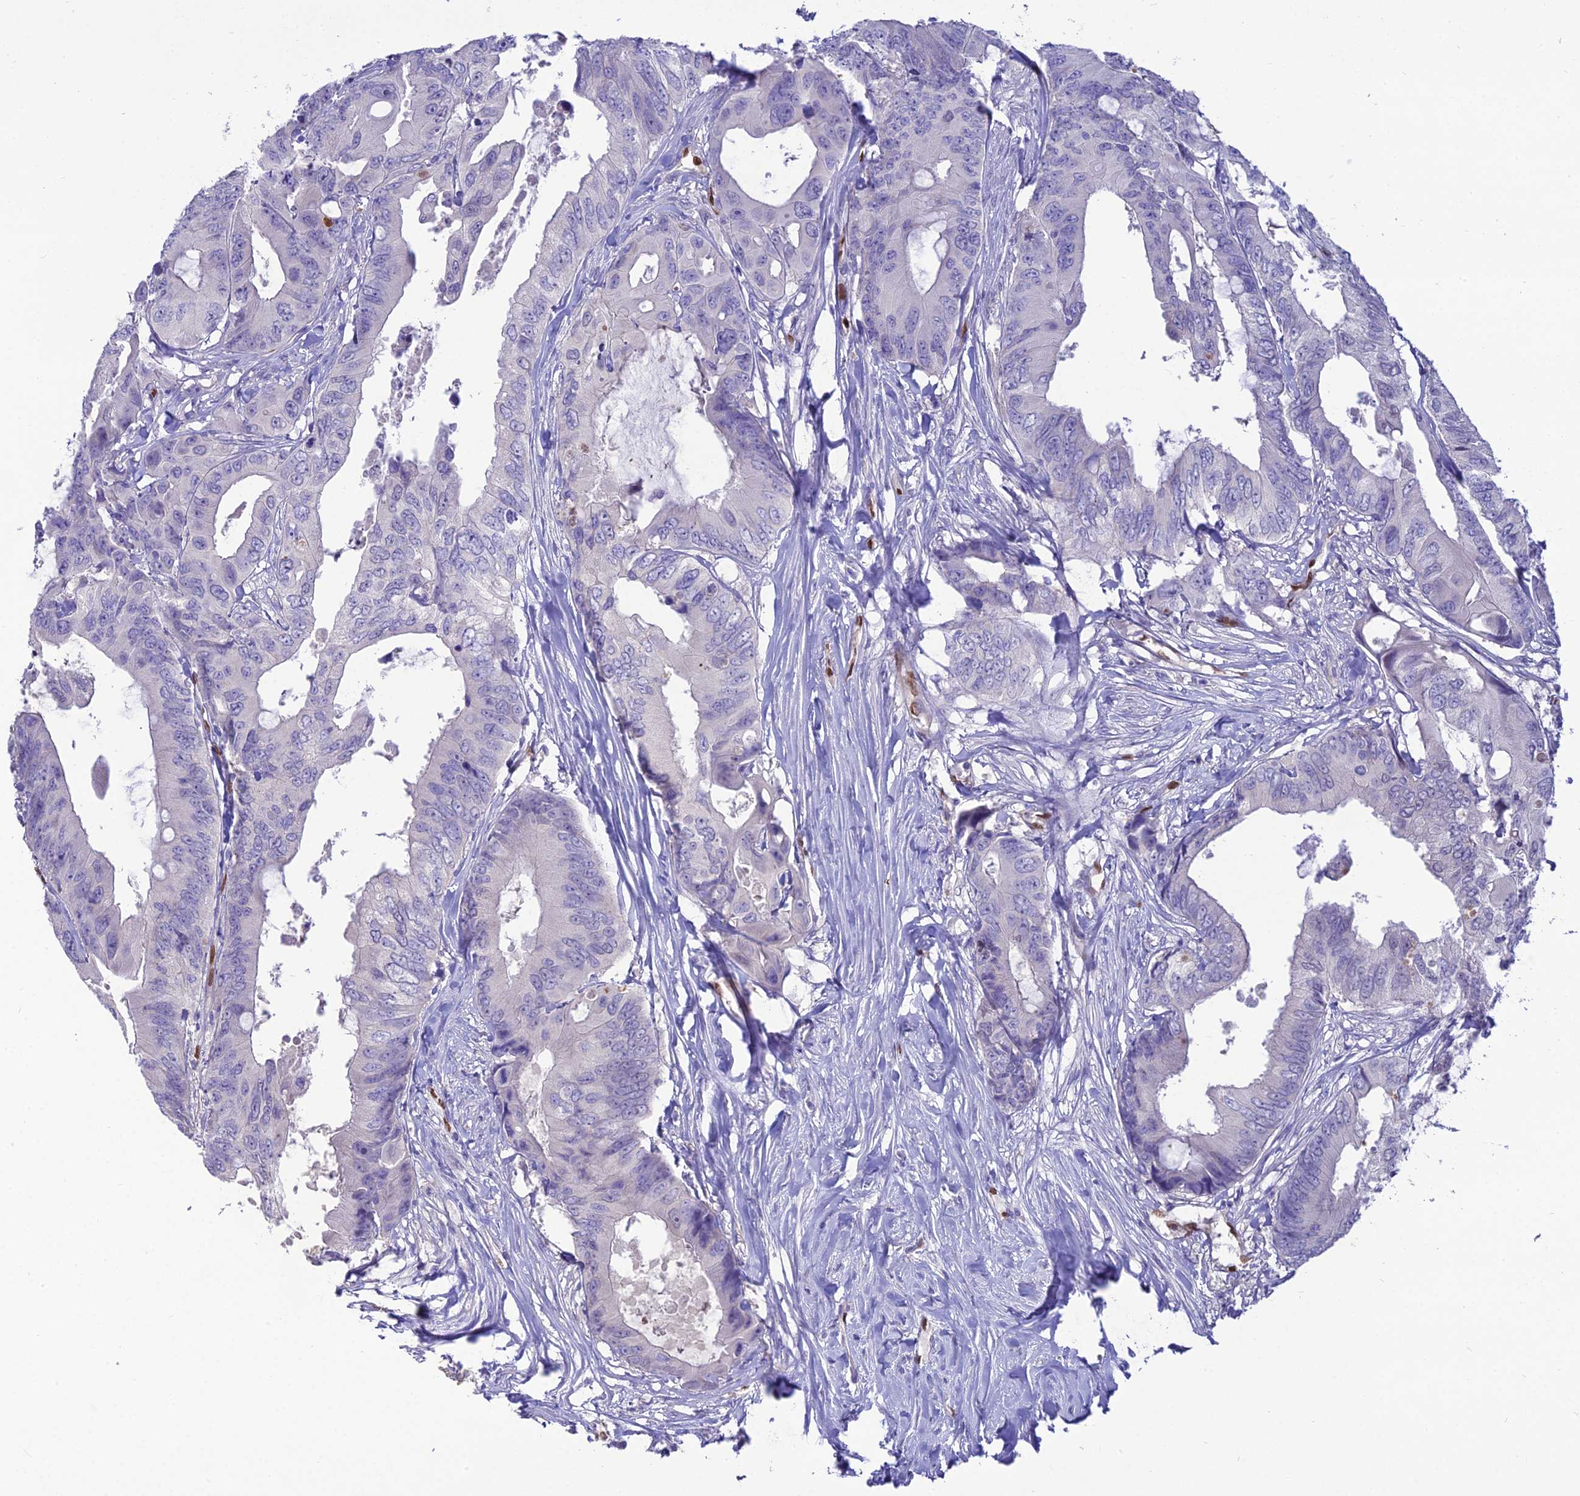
{"staining": {"intensity": "negative", "quantity": "none", "location": "none"}, "tissue": "colorectal cancer", "cell_type": "Tumor cells", "image_type": "cancer", "snomed": [{"axis": "morphology", "description": "Adenocarcinoma, NOS"}, {"axis": "topography", "description": "Colon"}], "caption": "Image shows no protein expression in tumor cells of colorectal cancer tissue. Brightfield microscopy of IHC stained with DAB (brown) and hematoxylin (blue), captured at high magnification.", "gene": "NOVA2", "patient": {"sex": "male", "age": 71}}